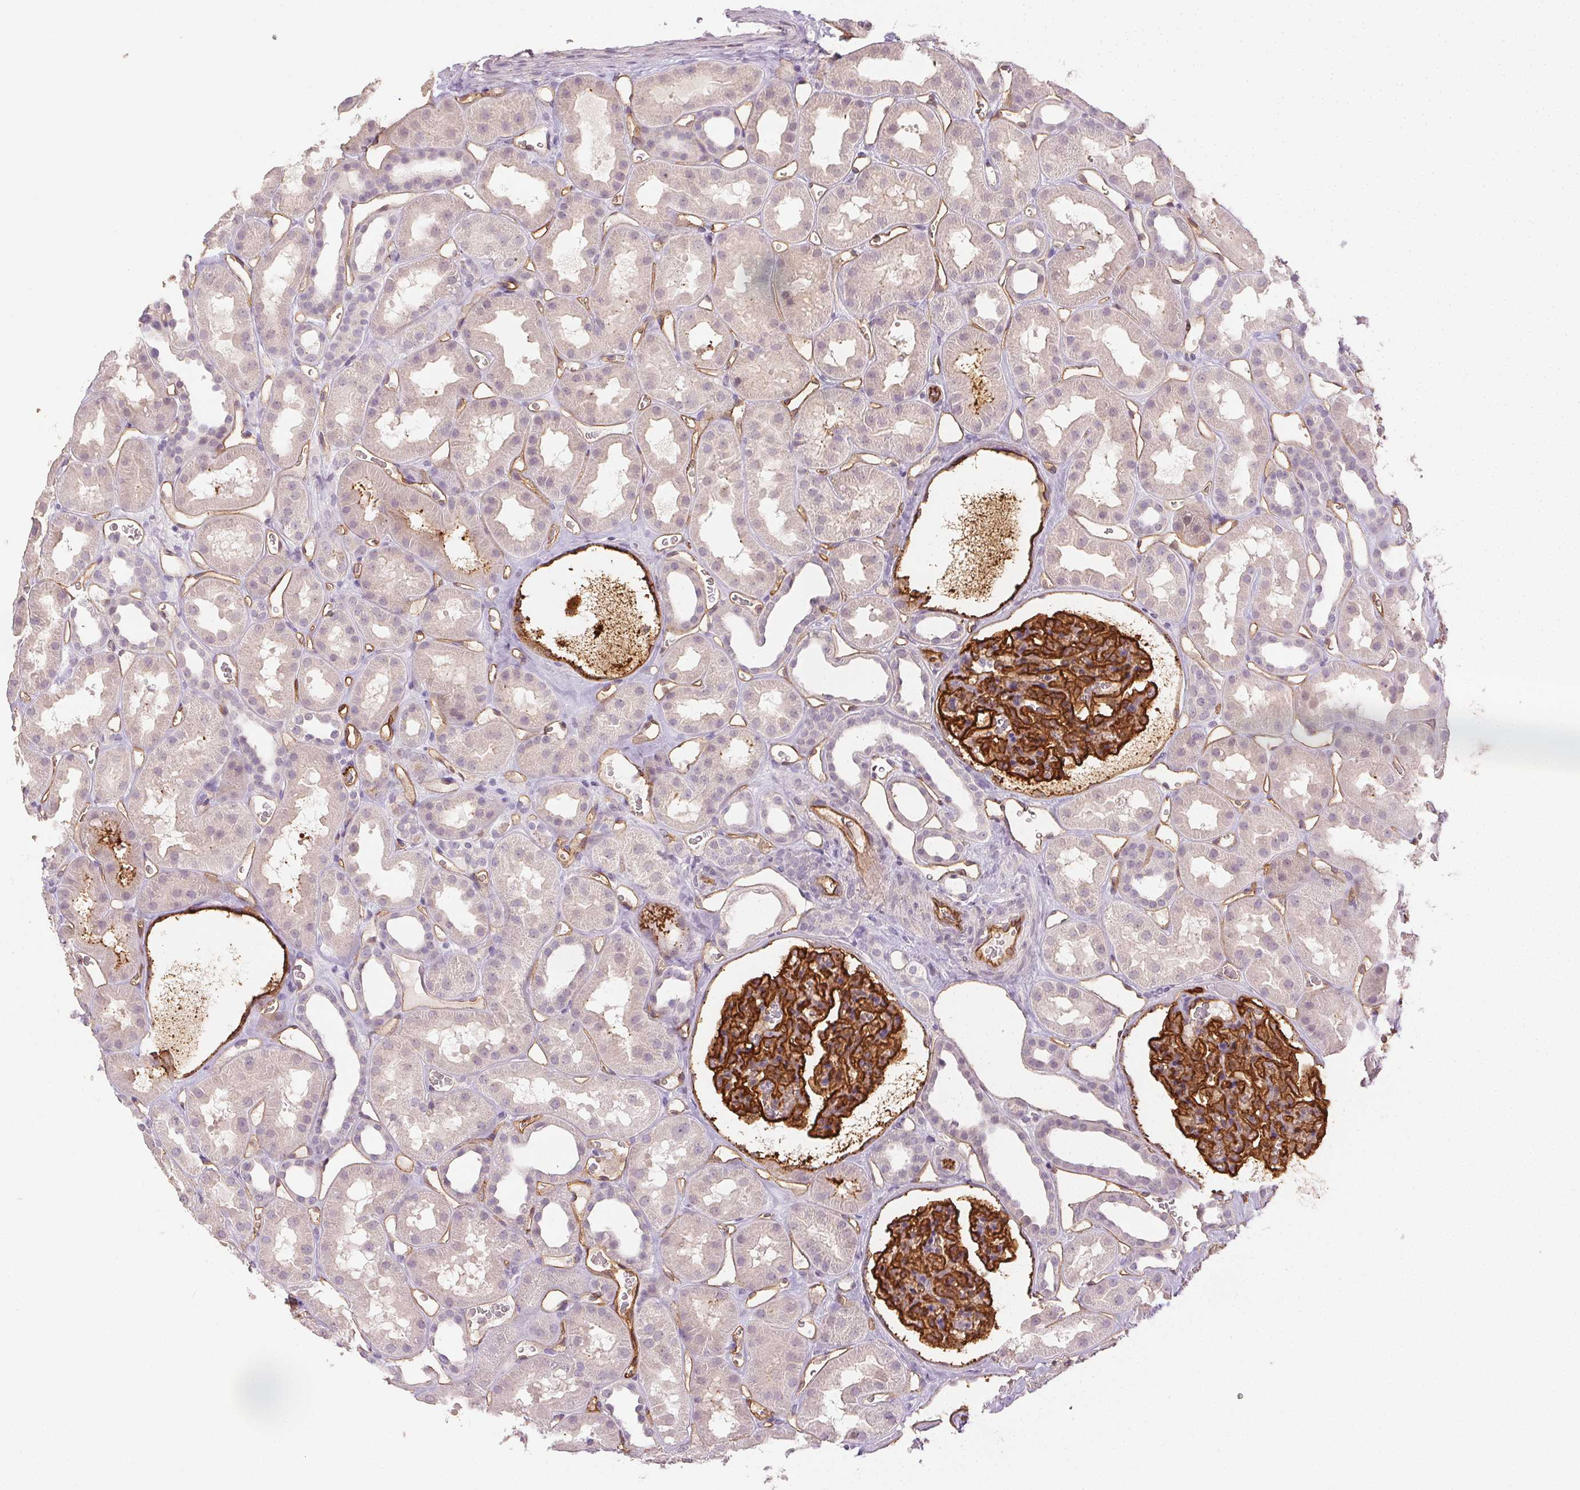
{"staining": {"intensity": "strong", "quantity": "25%-75%", "location": "cytoplasmic/membranous"}, "tissue": "kidney", "cell_type": "Cells in glomeruli", "image_type": "normal", "snomed": [{"axis": "morphology", "description": "Normal tissue, NOS"}, {"axis": "topography", "description": "Kidney"}], "caption": "A histopathology image of kidney stained for a protein displays strong cytoplasmic/membranous brown staining in cells in glomeruli.", "gene": "PODXL", "patient": {"sex": "female", "age": 41}}